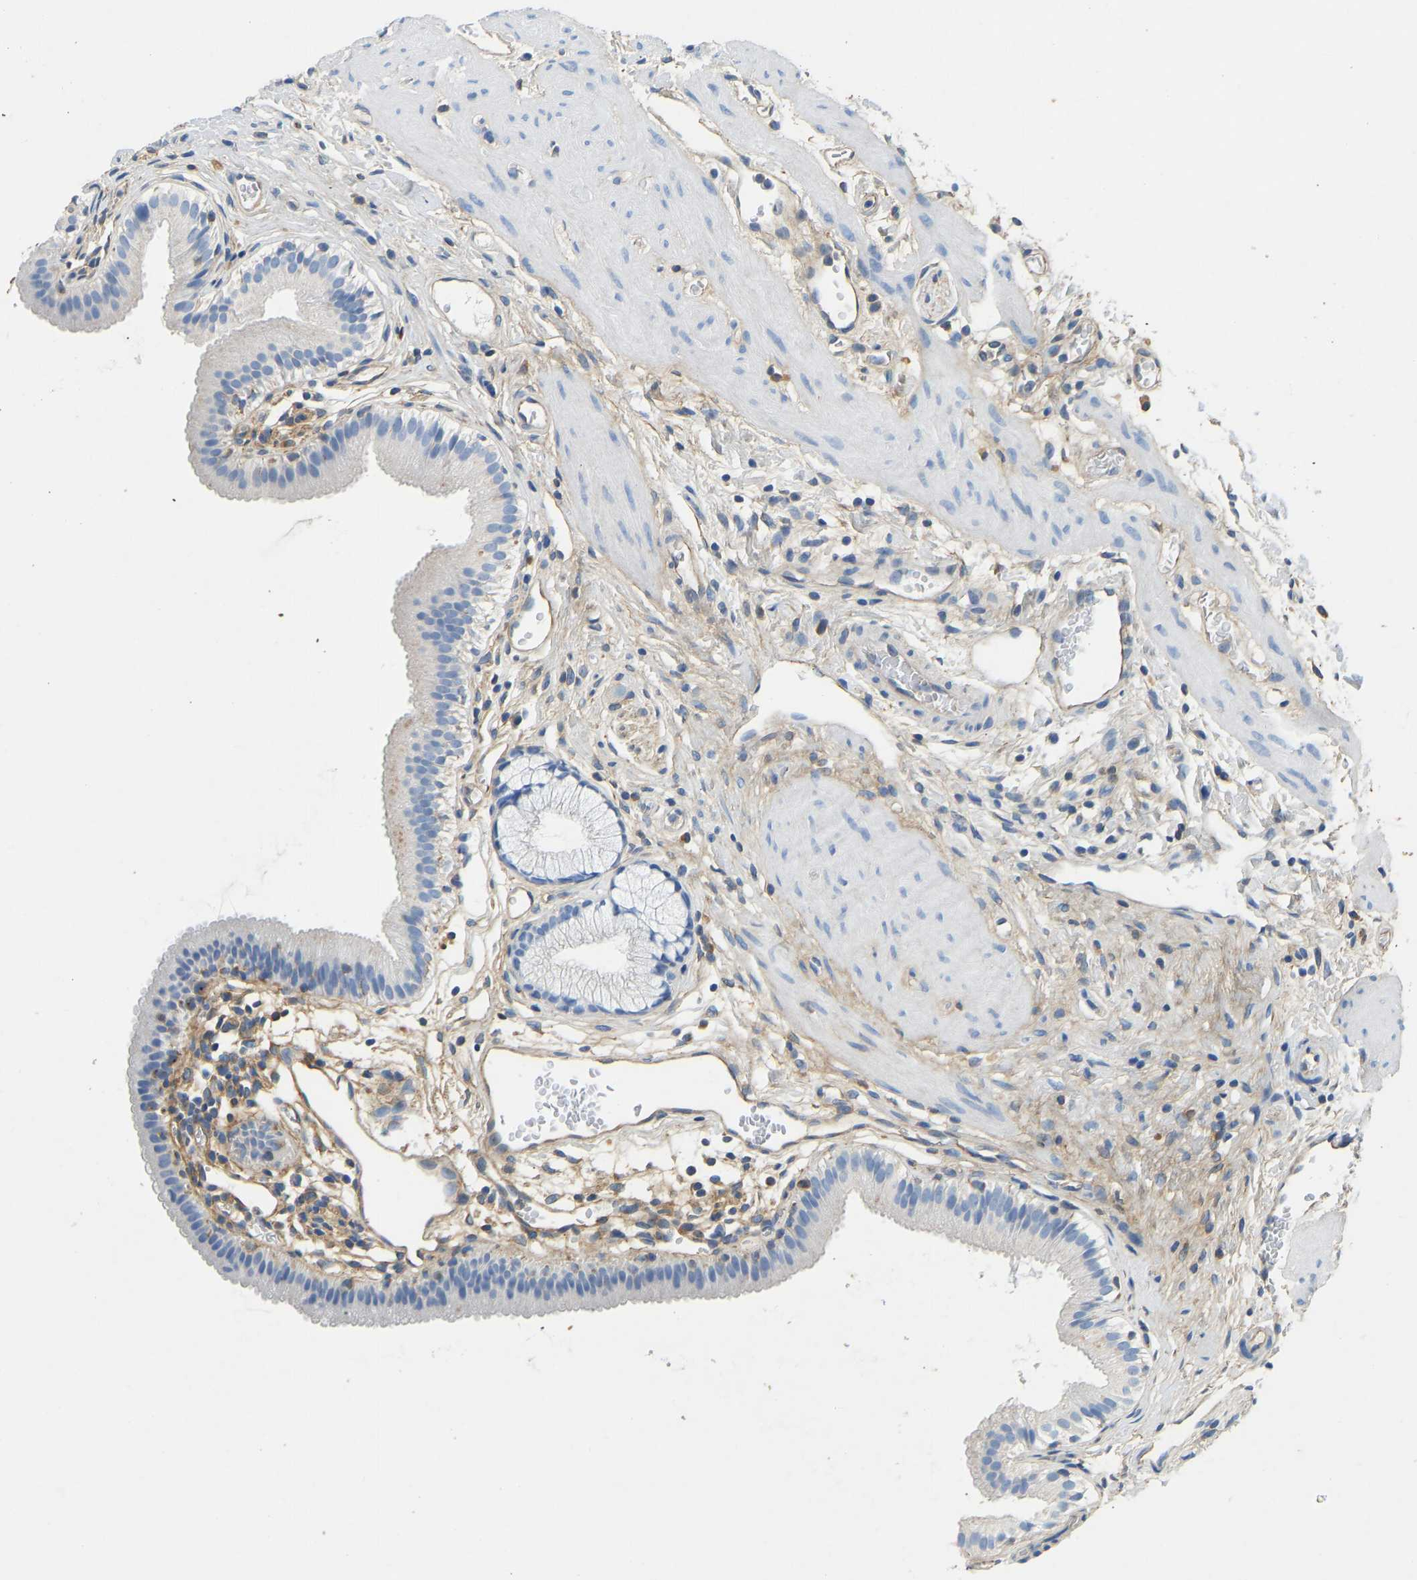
{"staining": {"intensity": "negative", "quantity": "none", "location": "none"}, "tissue": "gallbladder", "cell_type": "Glandular cells", "image_type": "normal", "snomed": [{"axis": "morphology", "description": "Normal tissue, NOS"}, {"axis": "topography", "description": "Gallbladder"}], "caption": "The histopathology image displays no significant staining in glandular cells of gallbladder. (IHC, brightfield microscopy, high magnification).", "gene": "TECTA", "patient": {"sex": "female", "age": 26}}